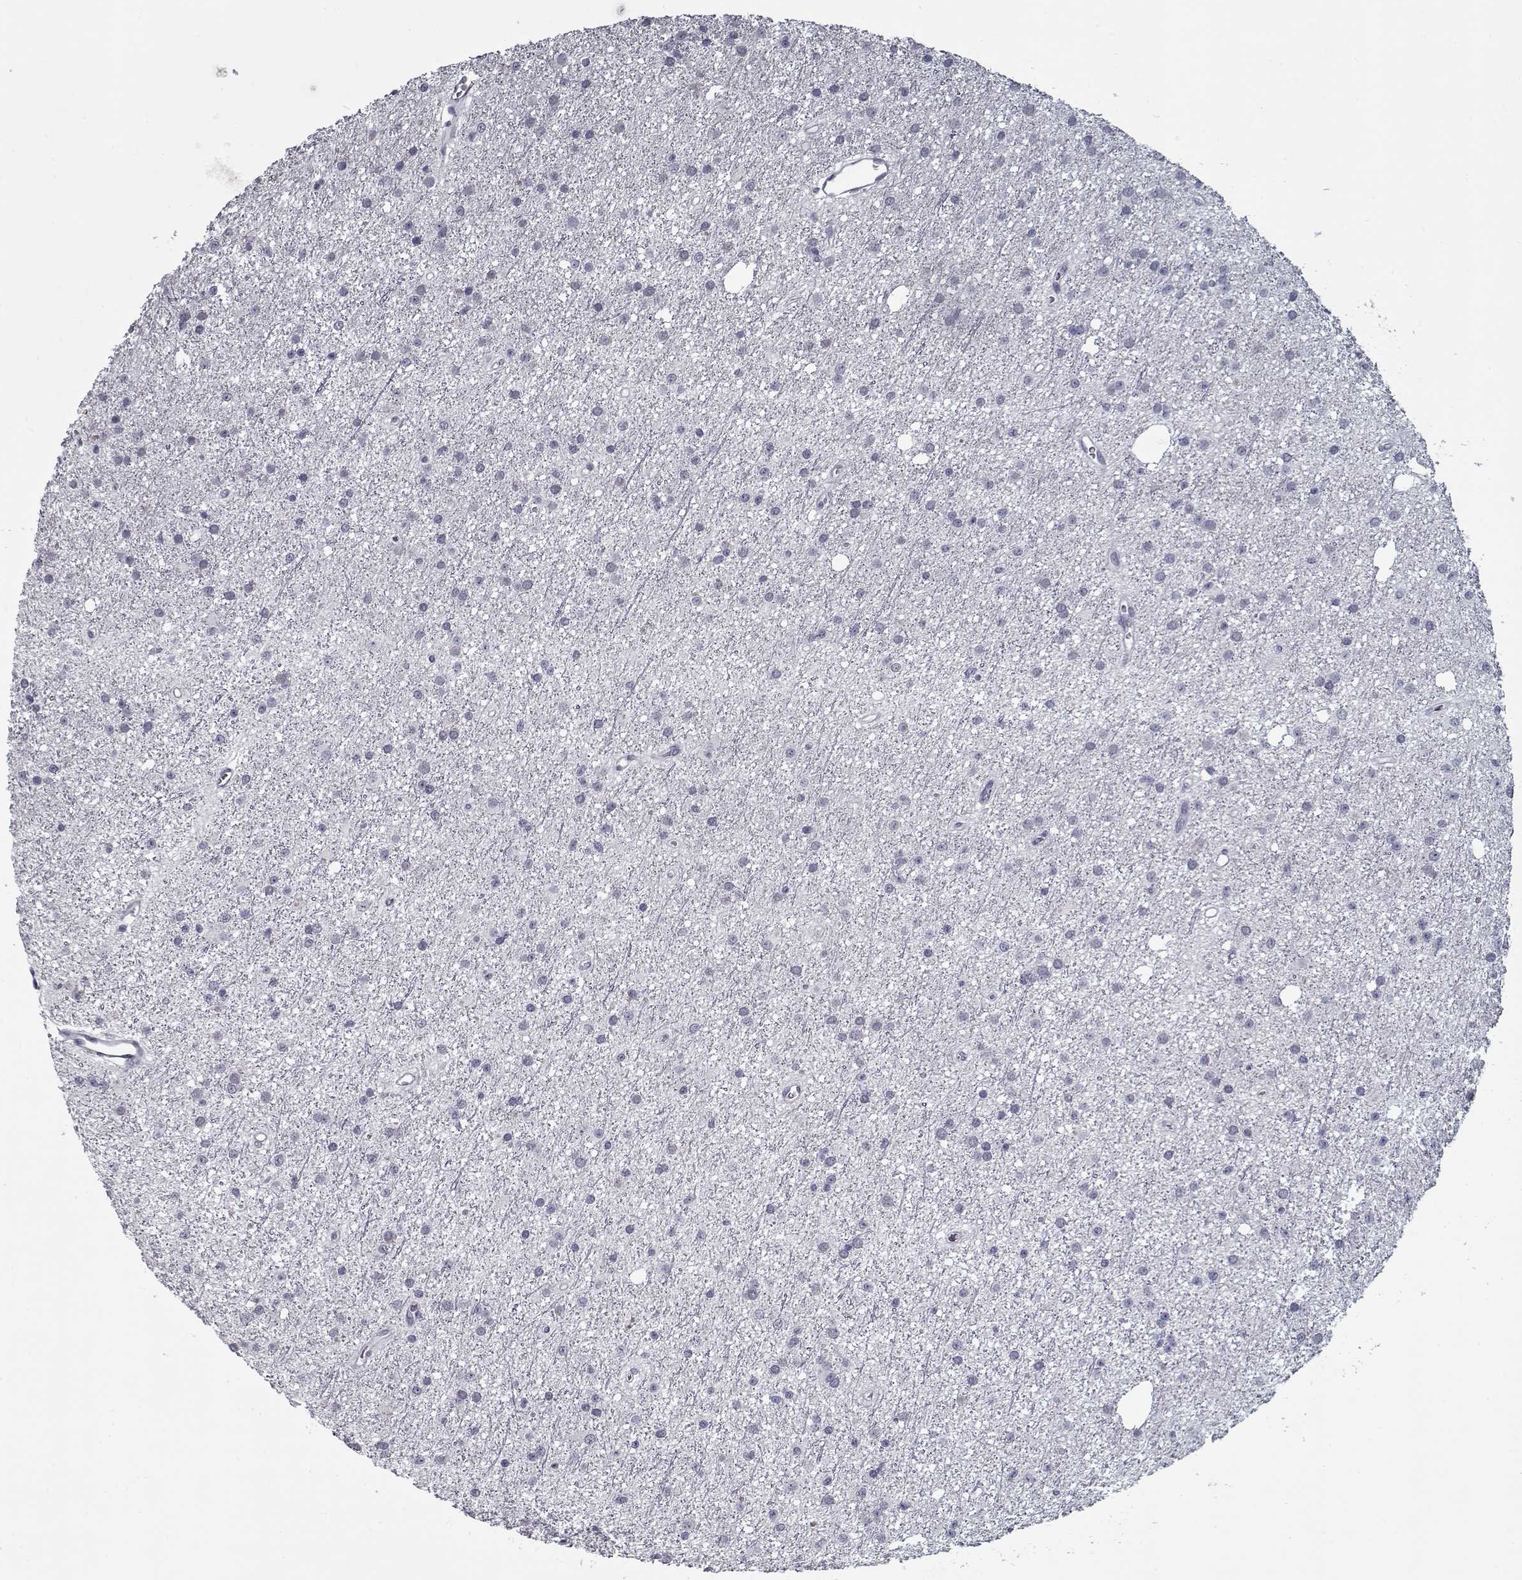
{"staining": {"intensity": "negative", "quantity": "none", "location": "none"}, "tissue": "glioma", "cell_type": "Tumor cells", "image_type": "cancer", "snomed": [{"axis": "morphology", "description": "Glioma, malignant, Low grade"}, {"axis": "topography", "description": "Brain"}], "caption": "This micrograph is of glioma stained with immunohistochemistry to label a protein in brown with the nuclei are counter-stained blue. There is no positivity in tumor cells.", "gene": "SEC16B", "patient": {"sex": "male", "age": 27}}